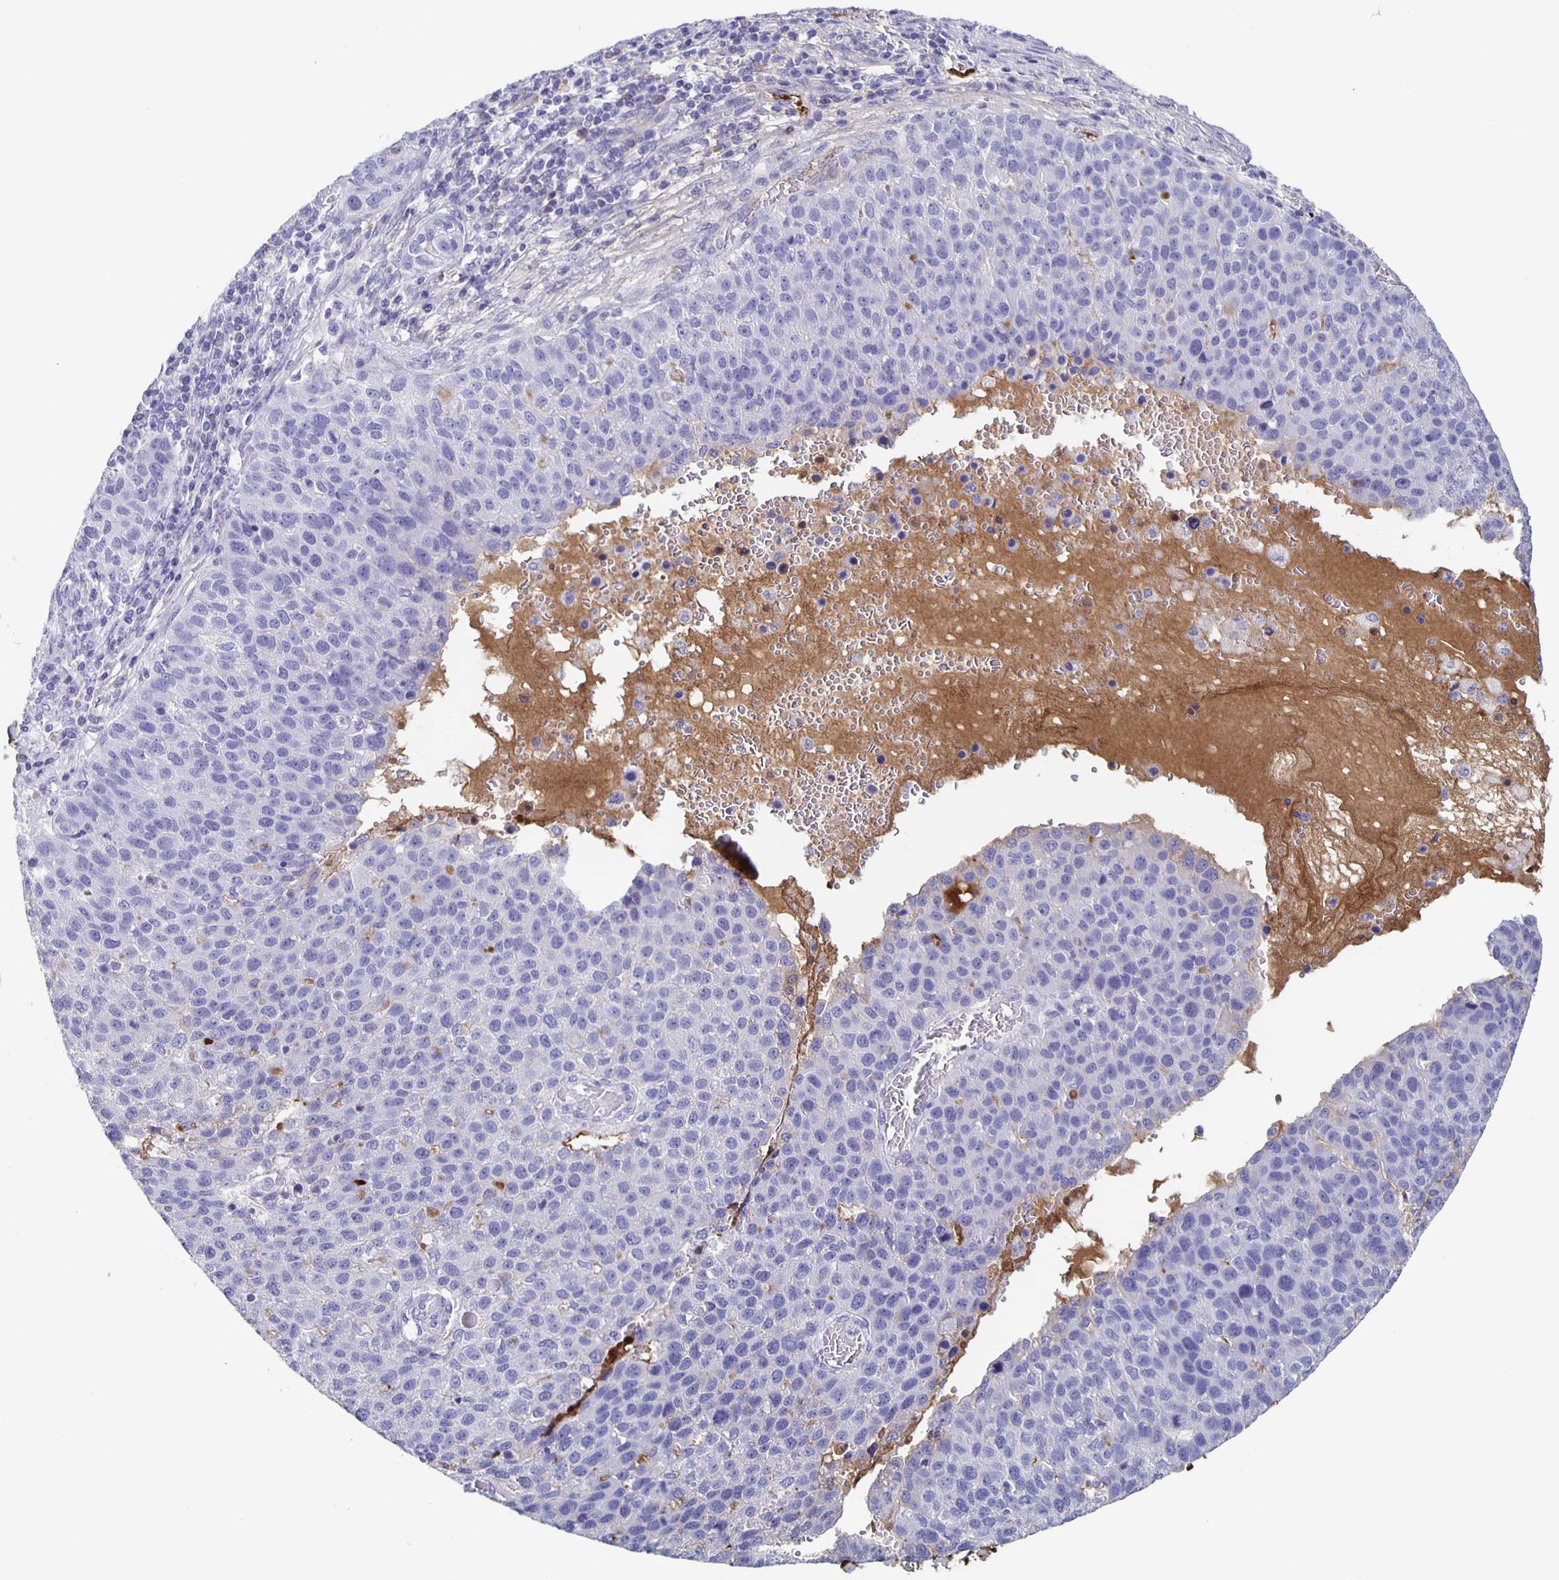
{"staining": {"intensity": "negative", "quantity": "none", "location": "none"}, "tissue": "pancreatic cancer", "cell_type": "Tumor cells", "image_type": "cancer", "snomed": [{"axis": "morphology", "description": "Adenocarcinoma, NOS"}, {"axis": "topography", "description": "Pancreas"}], "caption": "An image of pancreatic adenocarcinoma stained for a protein displays no brown staining in tumor cells.", "gene": "FGA", "patient": {"sex": "female", "age": 61}}